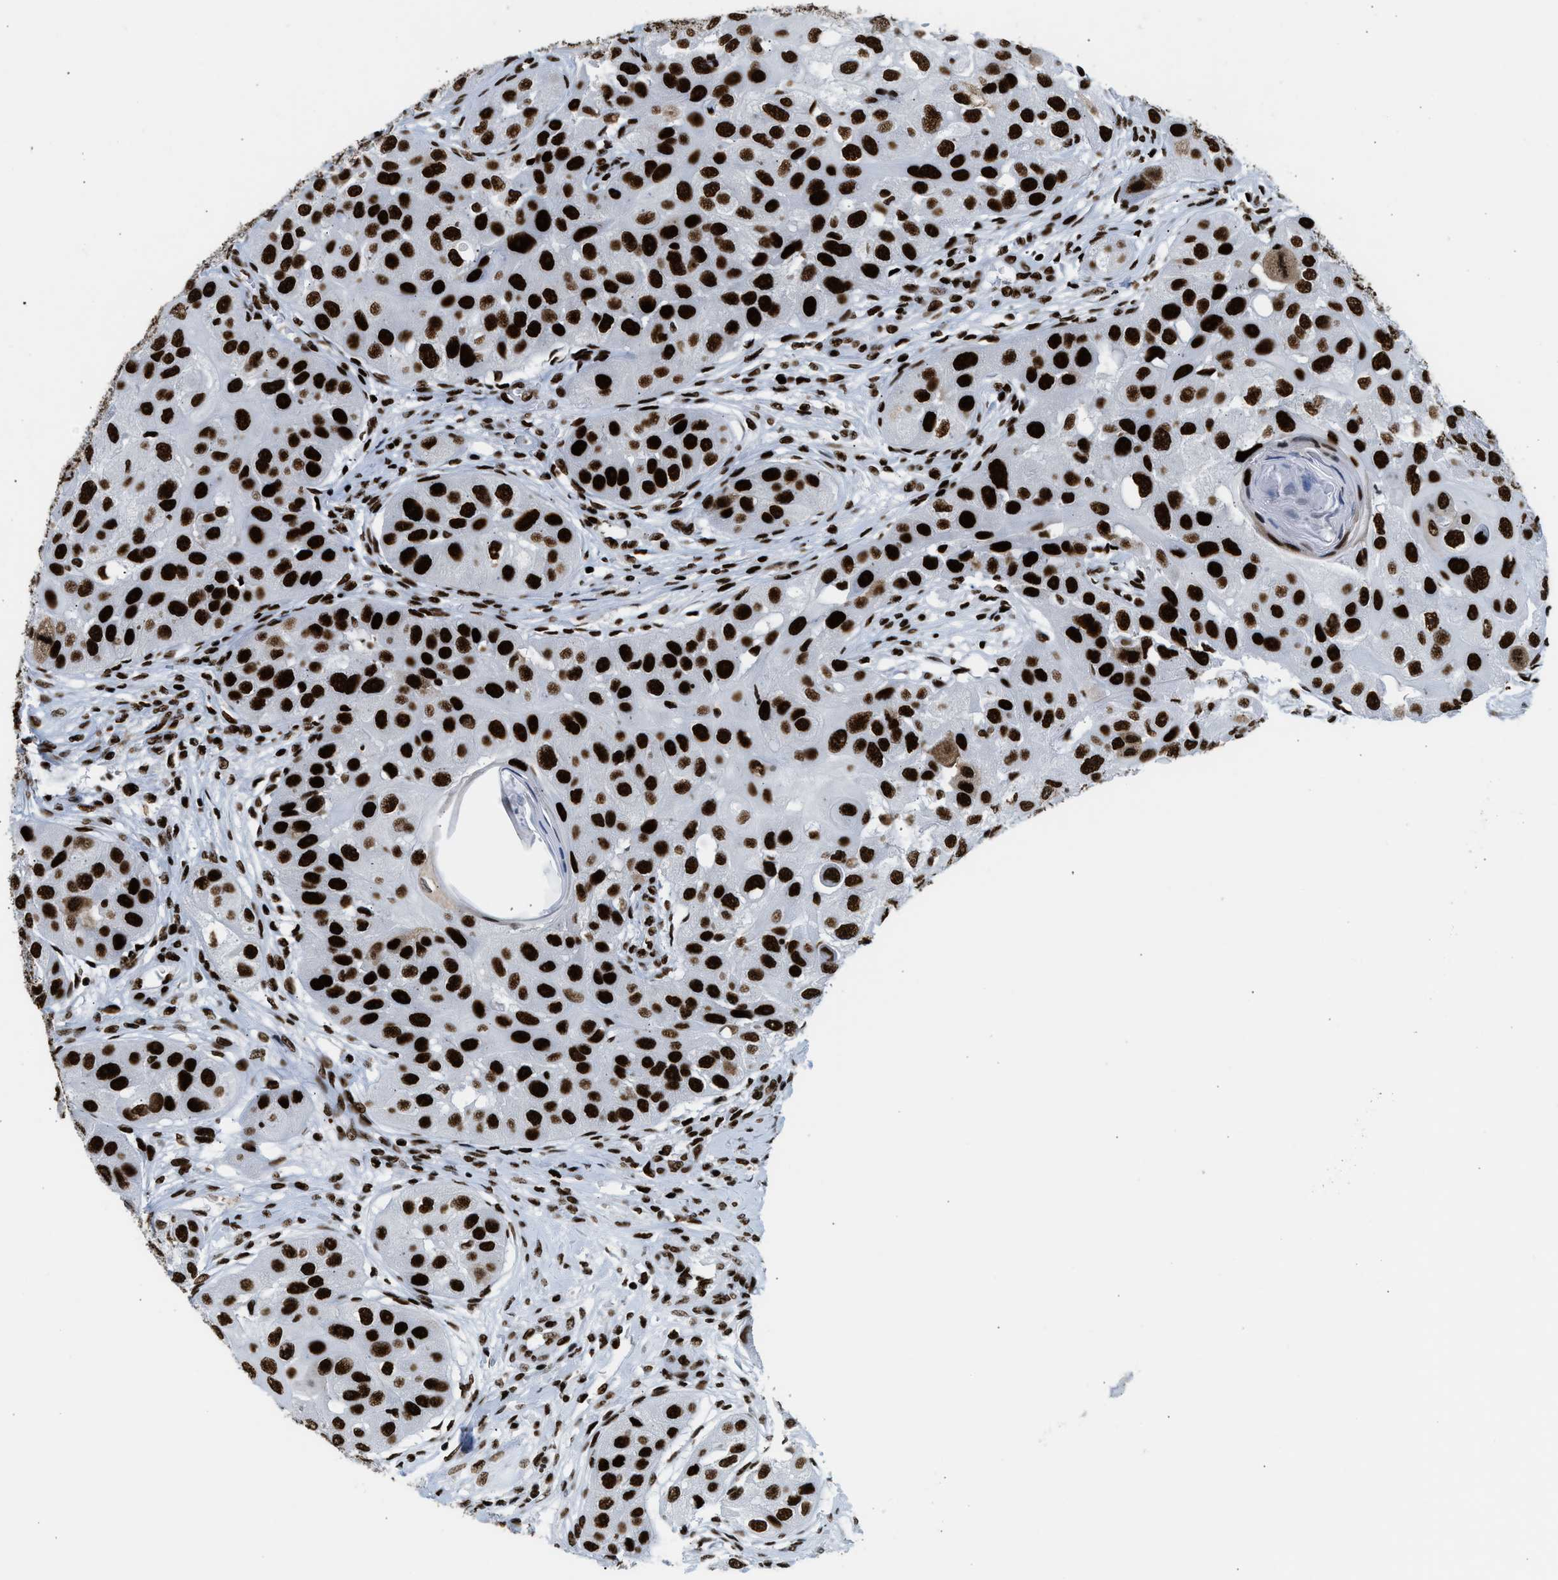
{"staining": {"intensity": "strong", "quantity": ">75%", "location": "nuclear"}, "tissue": "head and neck cancer", "cell_type": "Tumor cells", "image_type": "cancer", "snomed": [{"axis": "morphology", "description": "Normal tissue, NOS"}, {"axis": "morphology", "description": "Squamous cell carcinoma, NOS"}, {"axis": "topography", "description": "Skeletal muscle"}, {"axis": "topography", "description": "Head-Neck"}], "caption": "IHC of human squamous cell carcinoma (head and neck) shows high levels of strong nuclear staining in about >75% of tumor cells.", "gene": "PIF1", "patient": {"sex": "male", "age": 51}}